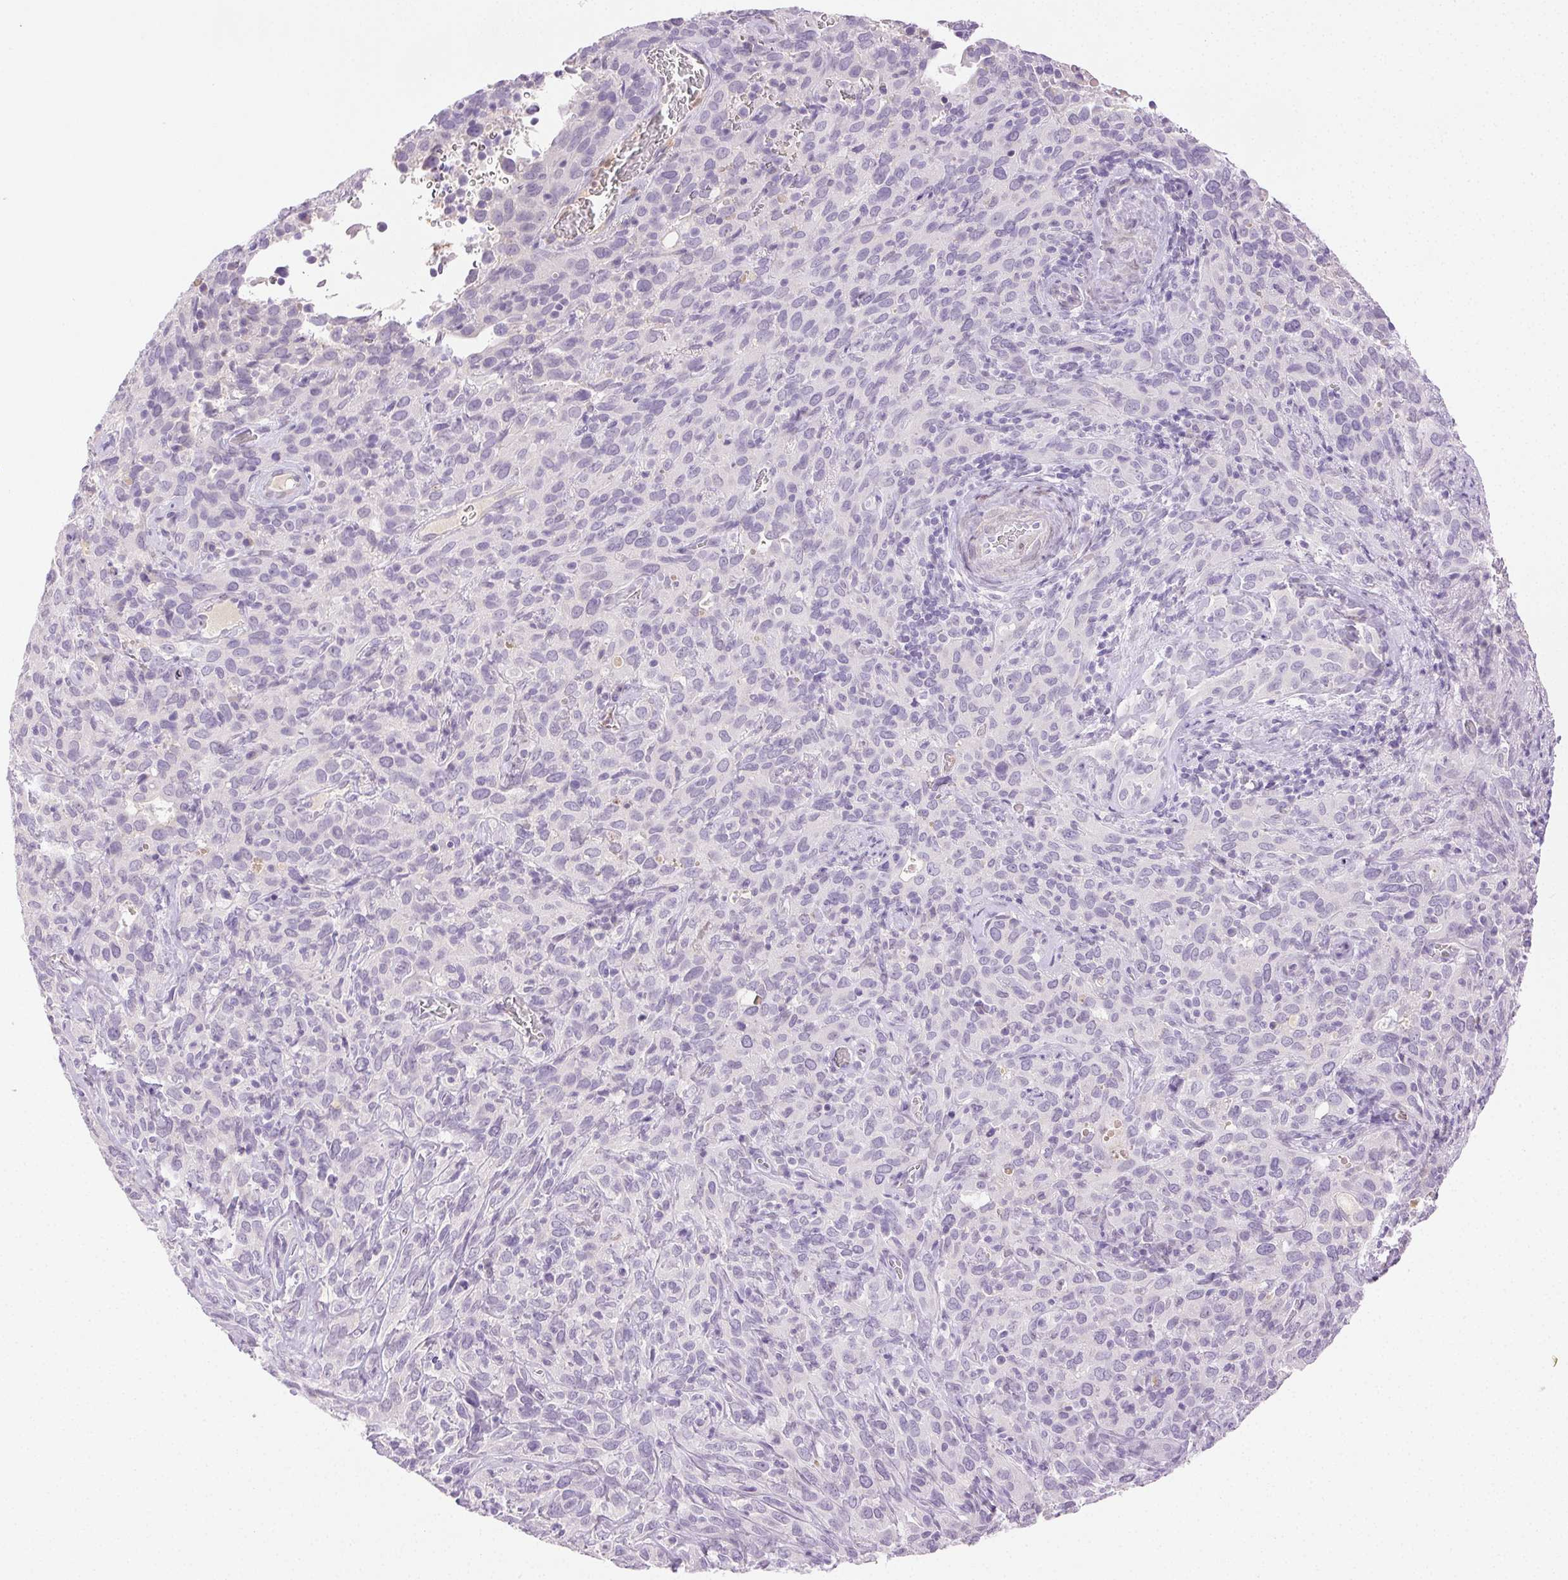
{"staining": {"intensity": "negative", "quantity": "none", "location": "none"}, "tissue": "cervical cancer", "cell_type": "Tumor cells", "image_type": "cancer", "snomed": [{"axis": "morphology", "description": "Normal tissue, NOS"}, {"axis": "morphology", "description": "Squamous cell carcinoma, NOS"}, {"axis": "topography", "description": "Cervix"}], "caption": "IHC micrograph of human squamous cell carcinoma (cervical) stained for a protein (brown), which displays no expression in tumor cells.", "gene": "EMX2", "patient": {"sex": "female", "age": 51}}